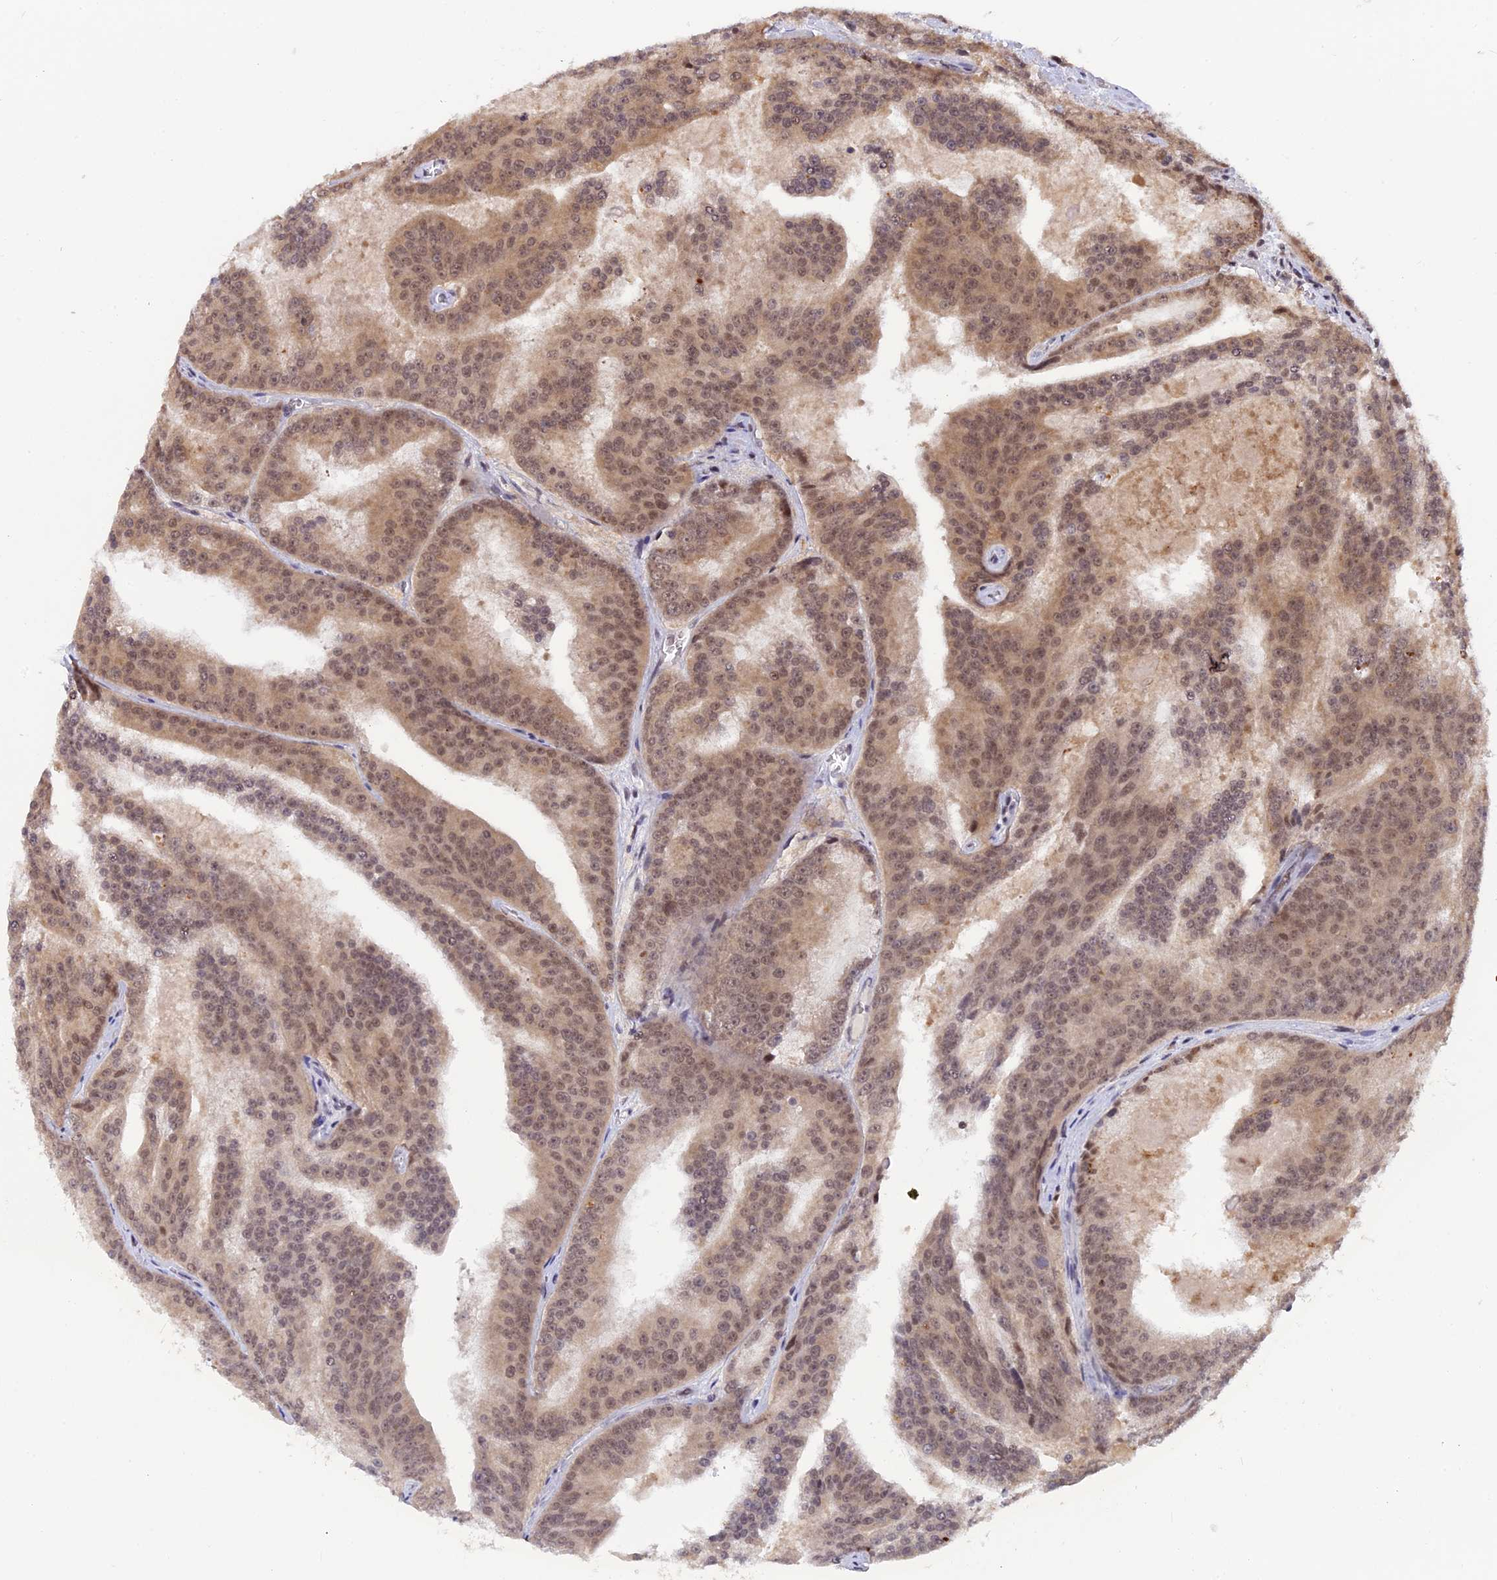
{"staining": {"intensity": "moderate", "quantity": ">75%", "location": "cytoplasmic/membranous,nuclear"}, "tissue": "prostate cancer", "cell_type": "Tumor cells", "image_type": "cancer", "snomed": [{"axis": "morphology", "description": "Adenocarcinoma, High grade"}, {"axis": "topography", "description": "Prostate"}], "caption": "Human prostate cancer stained with a brown dye shows moderate cytoplasmic/membranous and nuclear positive staining in about >75% of tumor cells.", "gene": "POLR2C", "patient": {"sex": "male", "age": 61}}